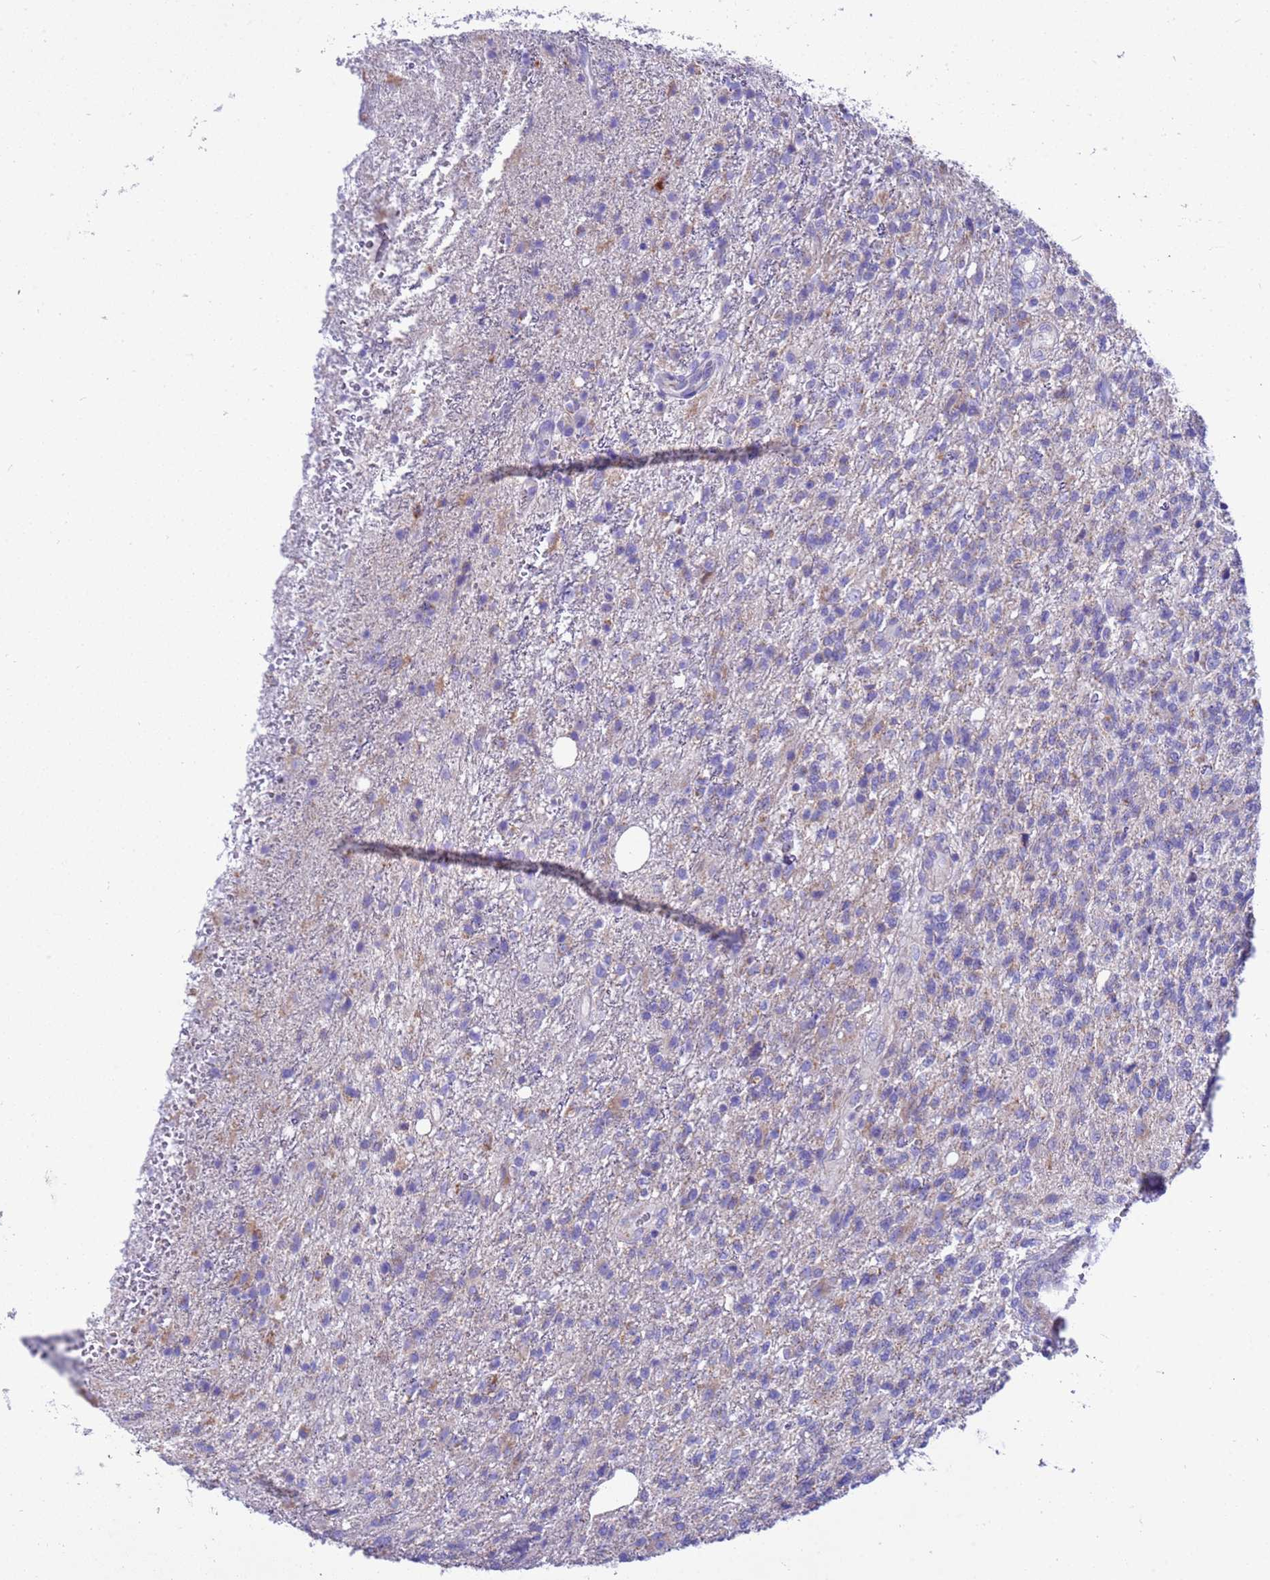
{"staining": {"intensity": "negative", "quantity": "none", "location": "none"}, "tissue": "glioma", "cell_type": "Tumor cells", "image_type": "cancer", "snomed": [{"axis": "morphology", "description": "Glioma, malignant, High grade"}, {"axis": "topography", "description": "Brain"}], "caption": "There is no significant positivity in tumor cells of high-grade glioma (malignant).", "gene": "RNF165", "patient": {"sex": "male", "age": 56}}